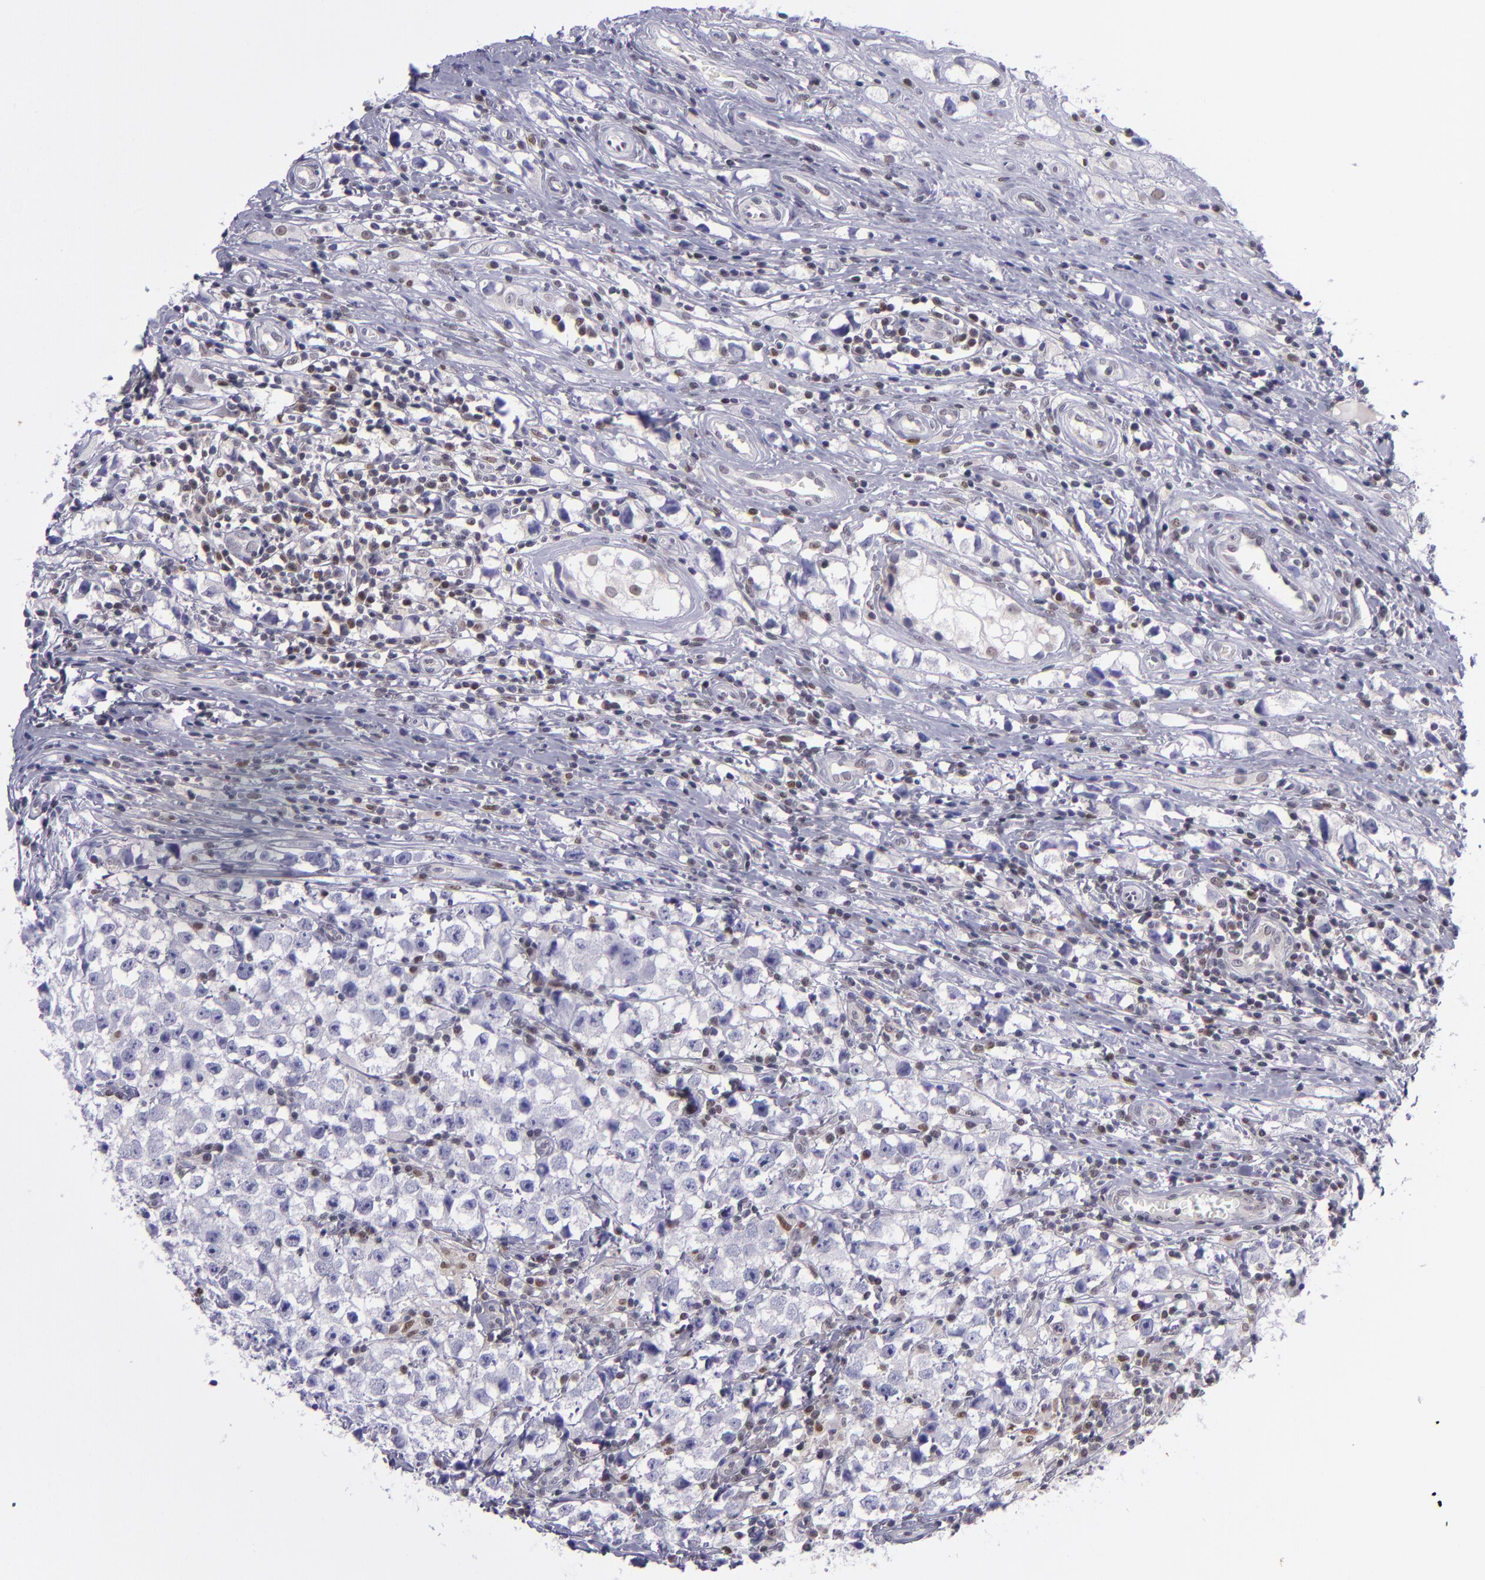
{"staining": {"intensity": "negative", "quantity": "none", "location": "none"}, "tissue": "testis cancer", "cell_type": "Tumor cells", "image_type": "cancer", "snomed": [{"axis": "morphology", "description": "Seminoma, NOS"}, {"axis": "topography", "description": "Testis"}], "caption": "A high-resolution image shows IHC staining of testis cancer, which displays no significant expression in tumor cells.", "gene": "BAG1", "patient": {"sex": "male", "age": 35}}